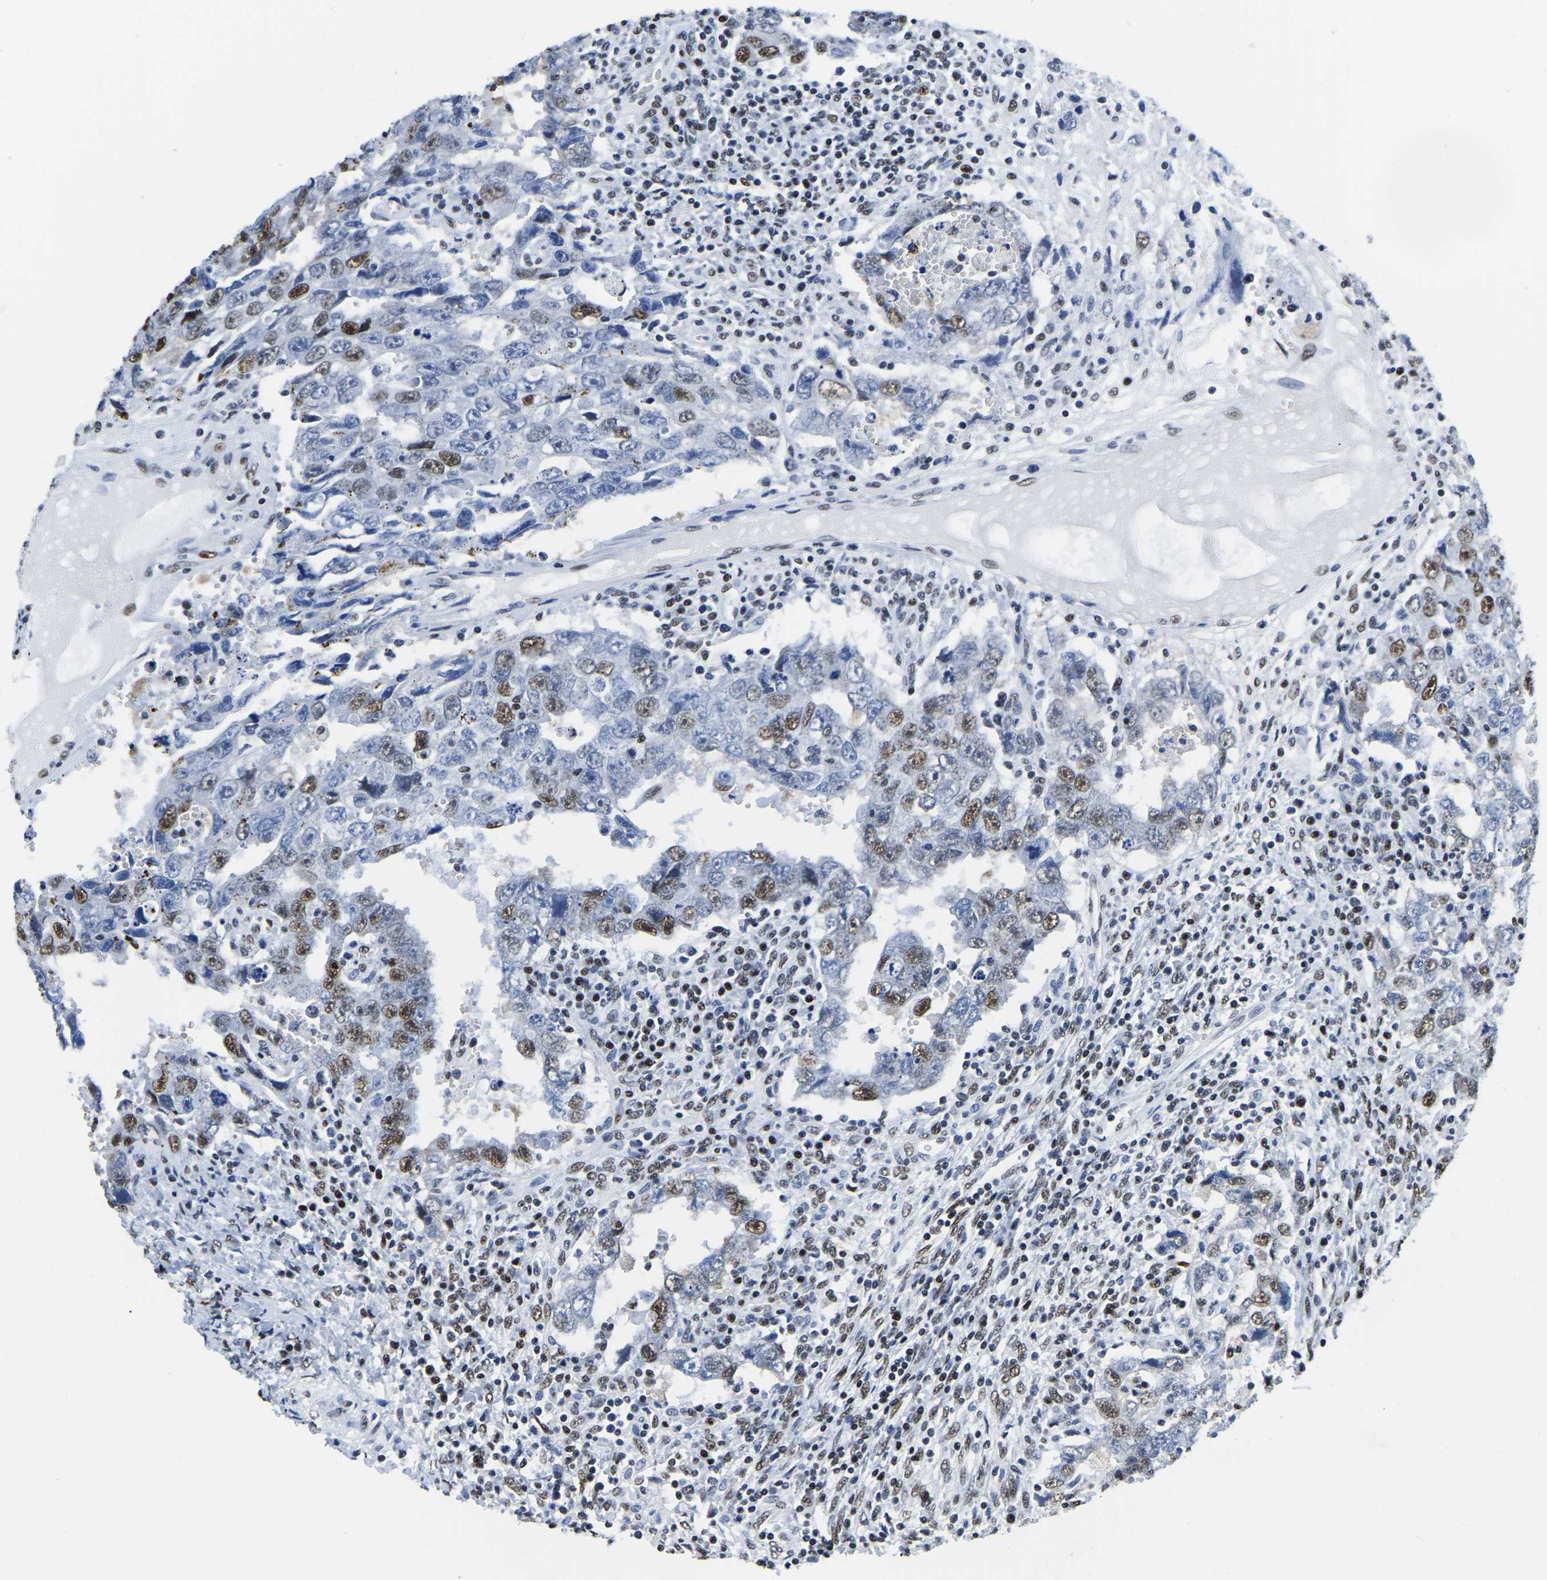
{"staining": {"intensity": "moderate", "quantity": "25%-75%", "location": "nuclear"}, "tissue": "testis cancer", "cell_type": "Tumor cells", "image_type": "cancer", "snomed": [{"axis": "morphology", "description": "Carcinoma, Embryonal, NOS"}, {"axis": "topography", "description": "Testis"}], "caption": "Immunohistochemical staining of testis embryonal carcinoma reveals moderate nuclear protein positivity in approximately 25%-75% of tumor cells. Immunohistochemistry stains the protein of interest in brown and the nuclei are stained blue.", "gene": "UBA1", "patient": {"sex": "male", "age": 26}}